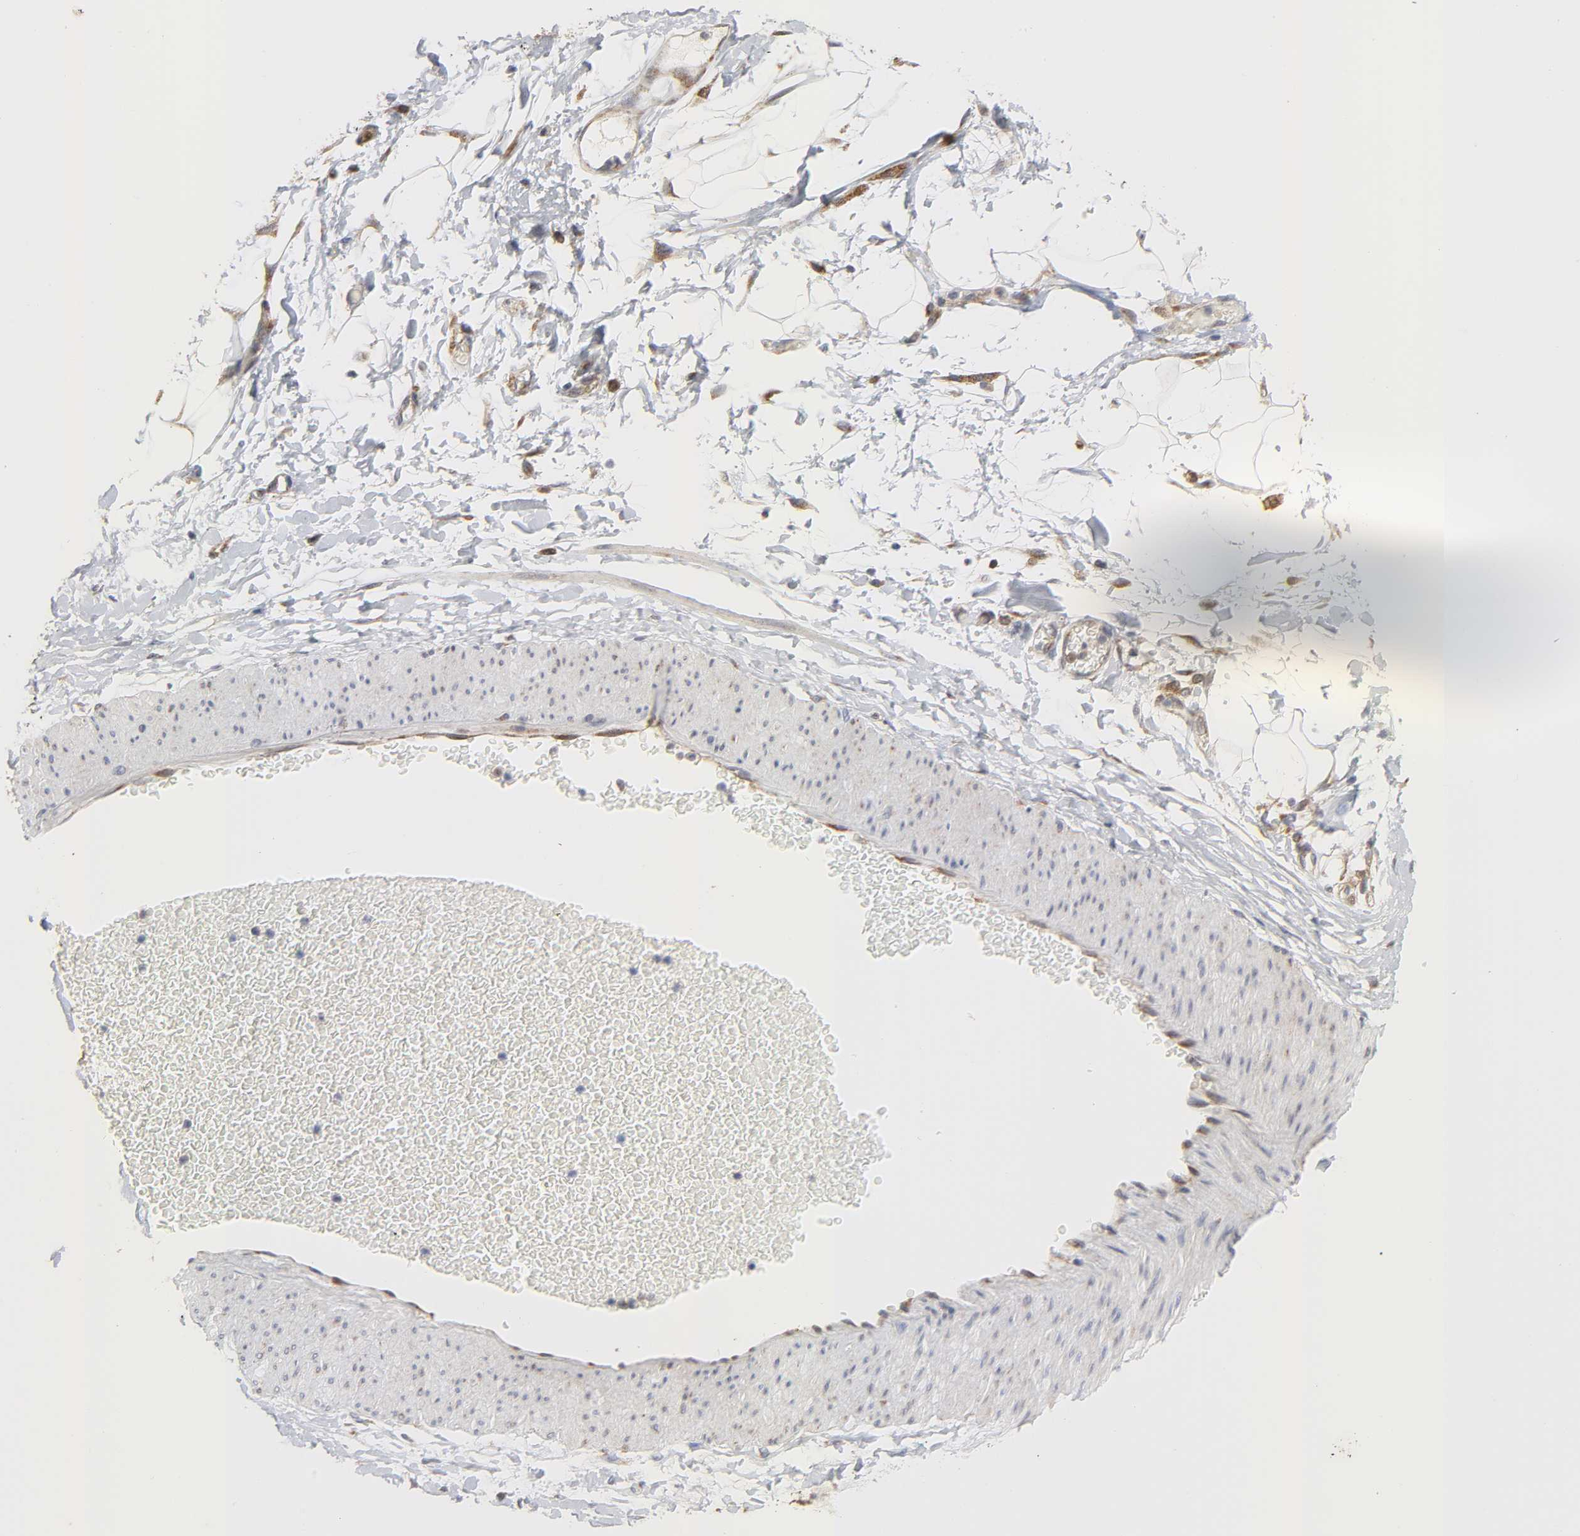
{"staining": {"intensity": "weak", "quantity": ">75%", "location": "cytoplasmic/membranous"}, "tissue": "adipose tissue", "cell_type": "Adipocytes", "image_type": "normal", "snomed": [{"axis": "morphology", "description": "Normal tissue, NOS"}, {"axis": "morphology", "description": "Urothelial carcinoma, High grade"}, {"axis": "topography", "description": "Vascular tissue"}, {"axis": "topography", "description": "Urinary bladder"}], "caption": "Adipose tissue stained for a protein (brown) demonstrates weak cytoplasmic/membranous positive expression in approximately >75% of adipocytes.", "gene": "BAX", "patient": {"sex": "female", "age": 56}}